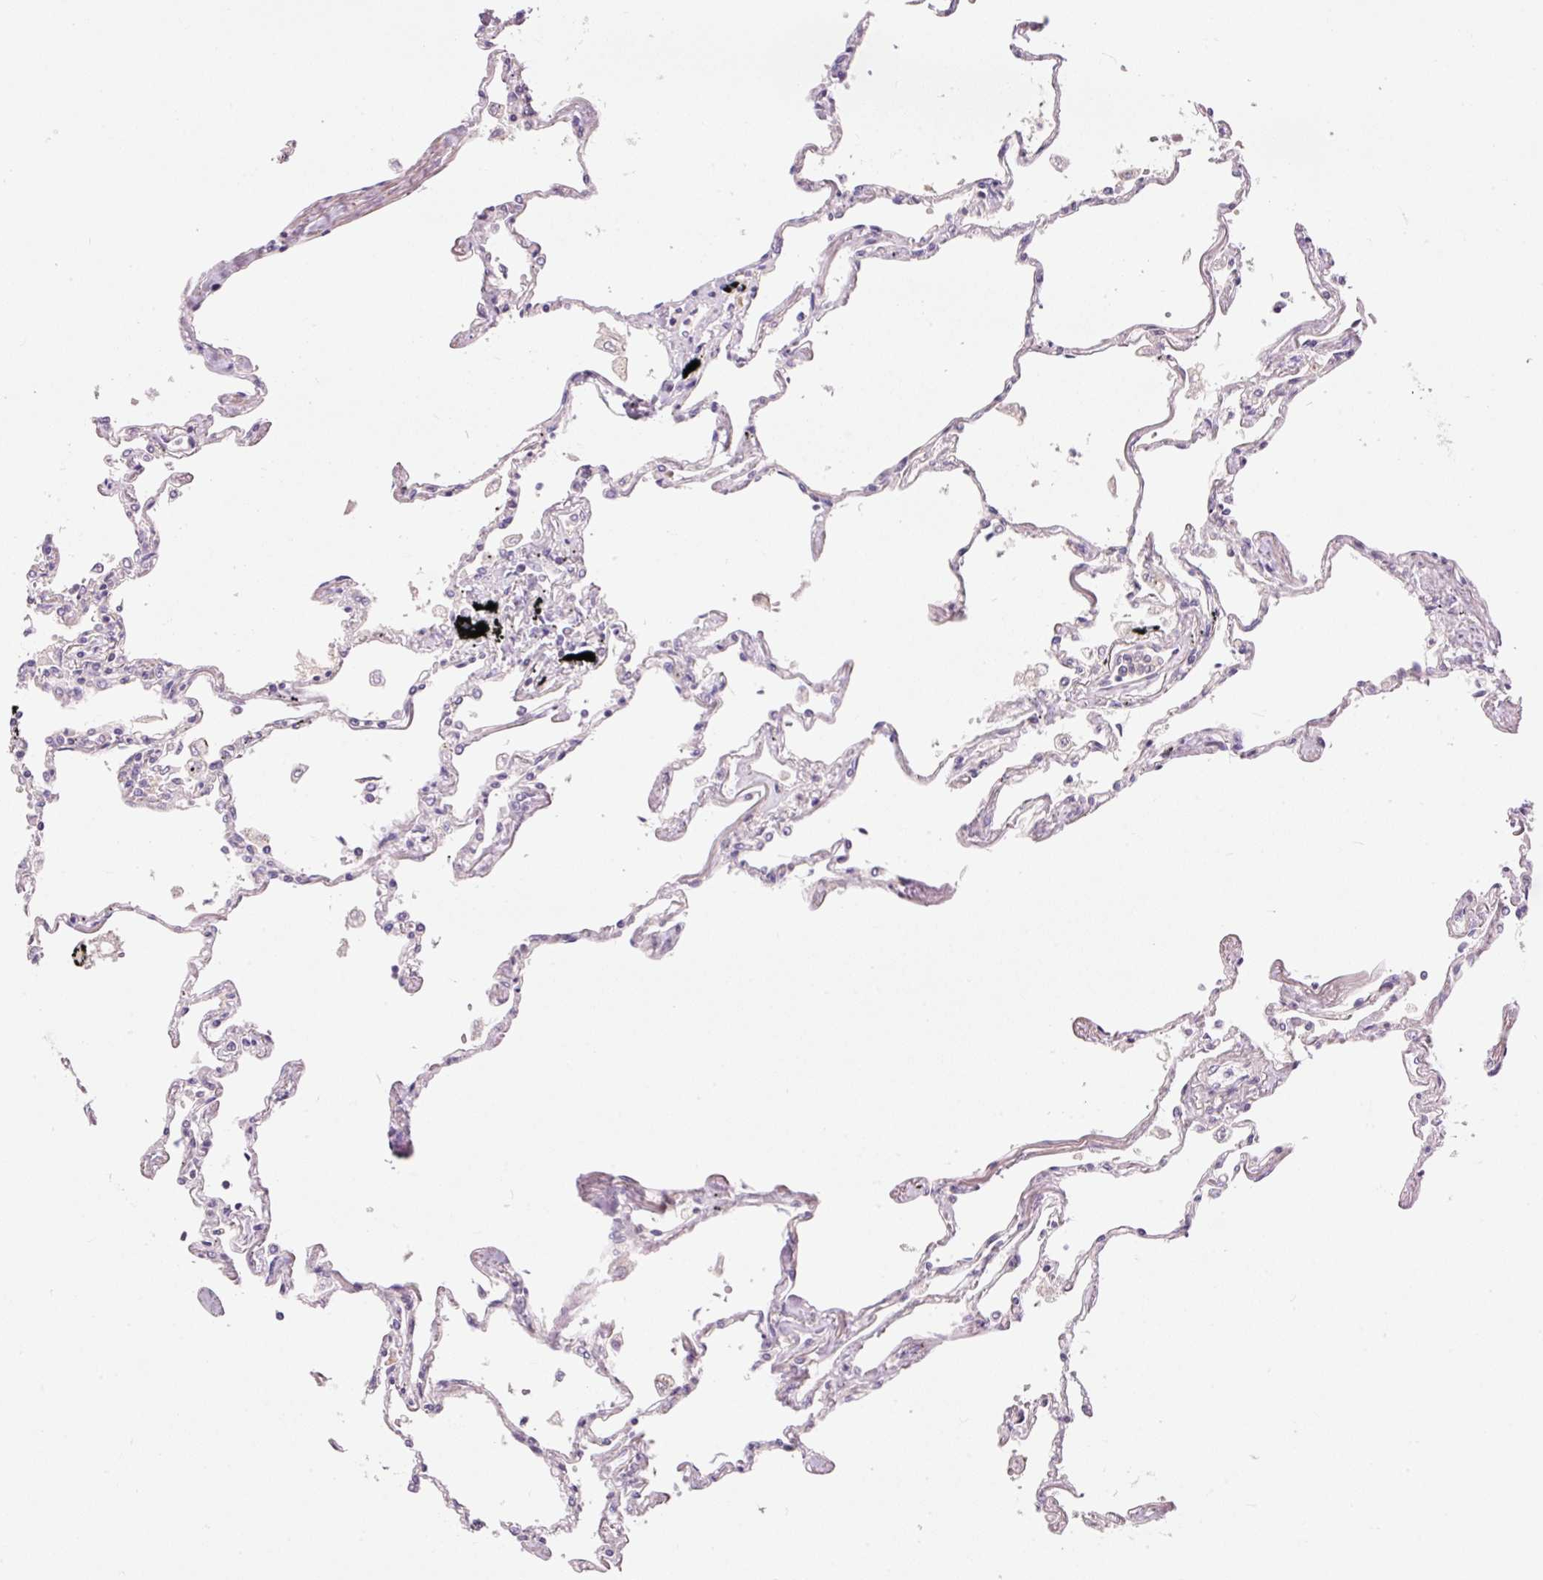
{"staining": {"intensity": "negative", "quantity": "none", "location": "none"}, "tissue": "lung", "cell_type": "Alveolar cells", "image_type": "normal", "snomed": [{"axis": "morphology", "description": "Normal tissue, NOS"}, {"axis": "topography", "description": "Lung"}], "caption": "Micrograph shows no protein expression in alveolar cells of benign lung.", "gene": "HNF1A", "patient": {"sex": "female", "age": 67}}